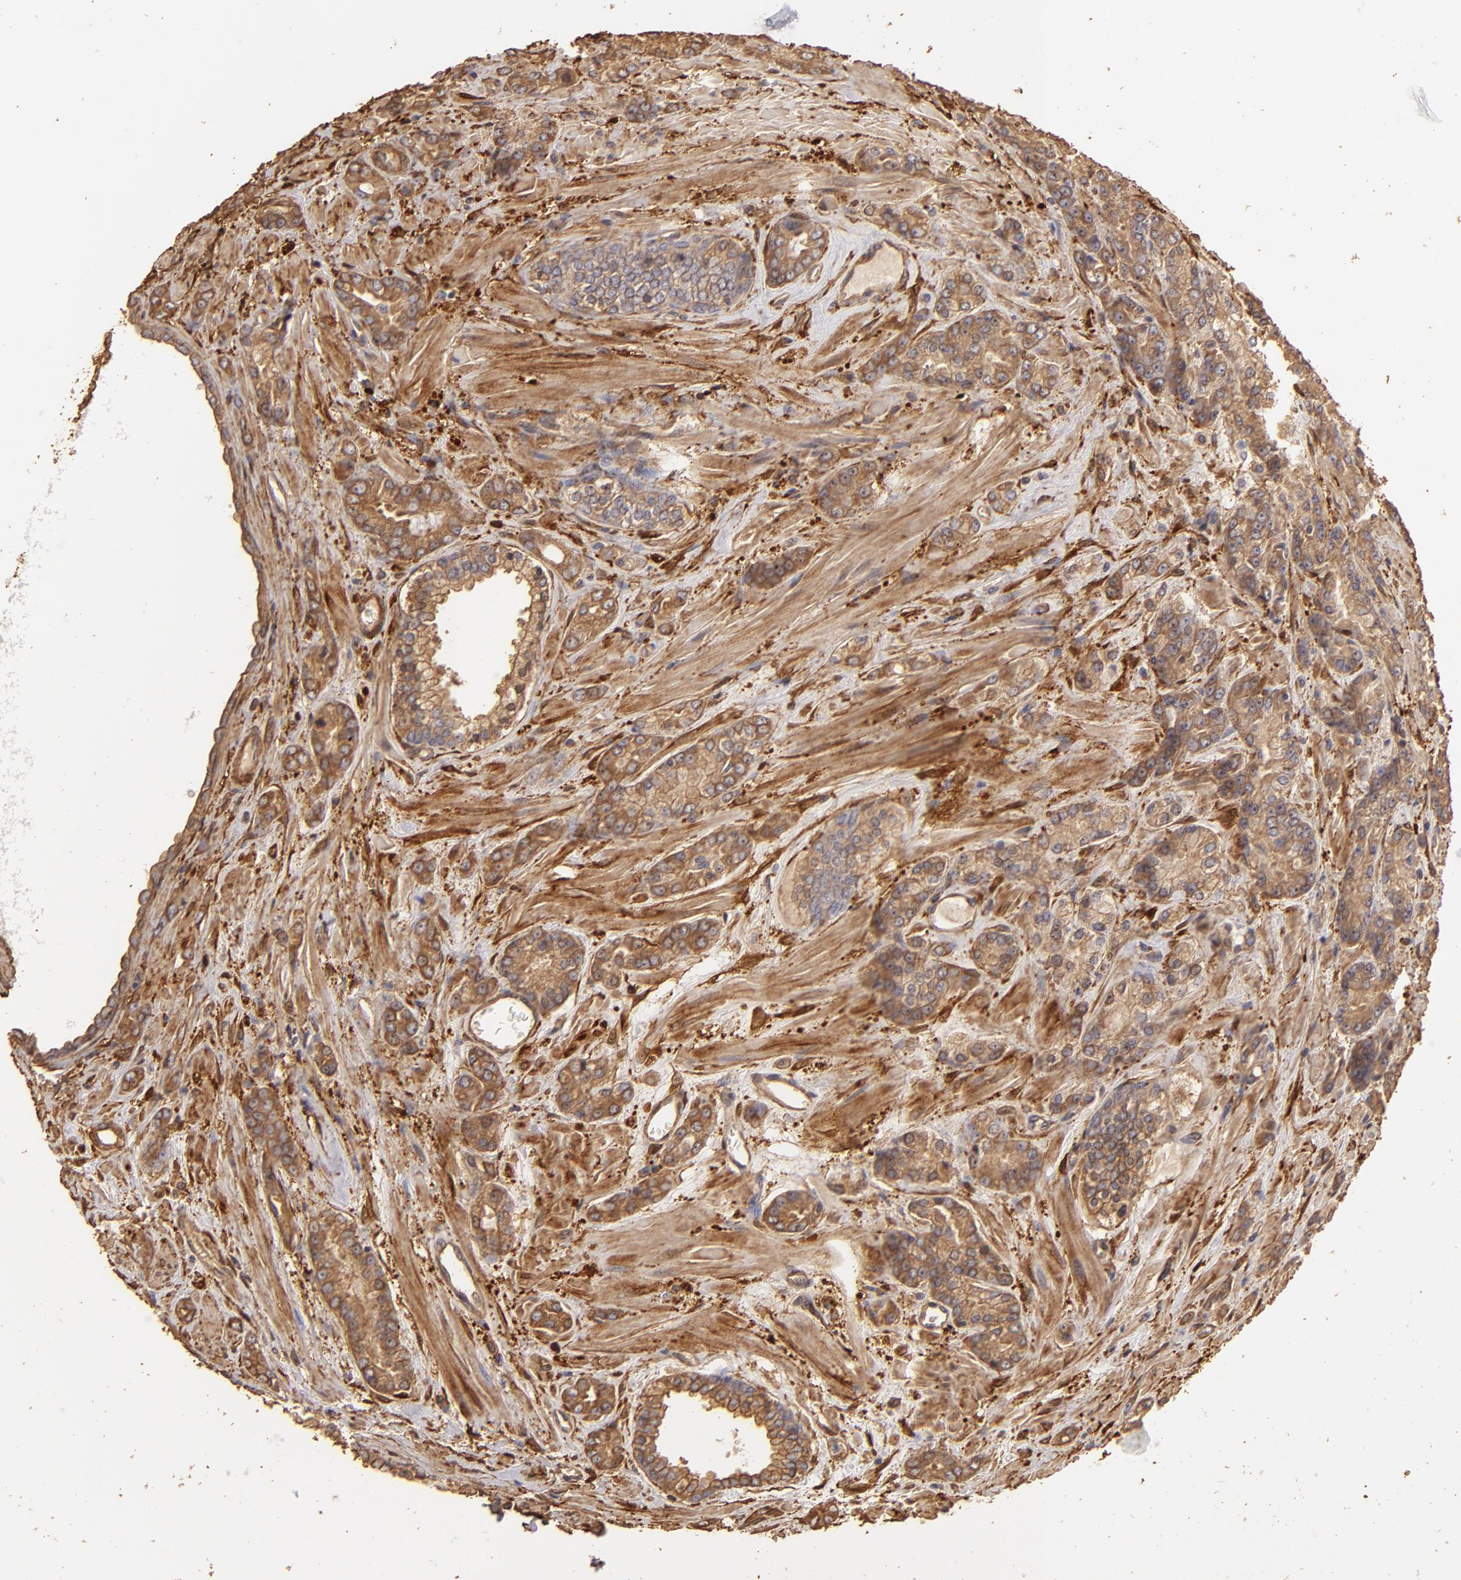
{"staining": {"intensity": "moderate", "quantity": ">75%", "location": "cytoplasmic/membranous"}, "tissue": "prostate cancer", "cell_type": "Tumor cells", "image_type": "cancer", "snomed": [{"axis": "morphology", "description": "Adenocarcinoma, High grade"}, {"axis": "topography", "description": "Prostate"}], "caption": "Moderate cytoplasmic/membranous staining is identified in approximately >75% of tumor cells in prostate cancer.", "gene": "HSPB6", "patient": {"sex": "male", "age": 71}}